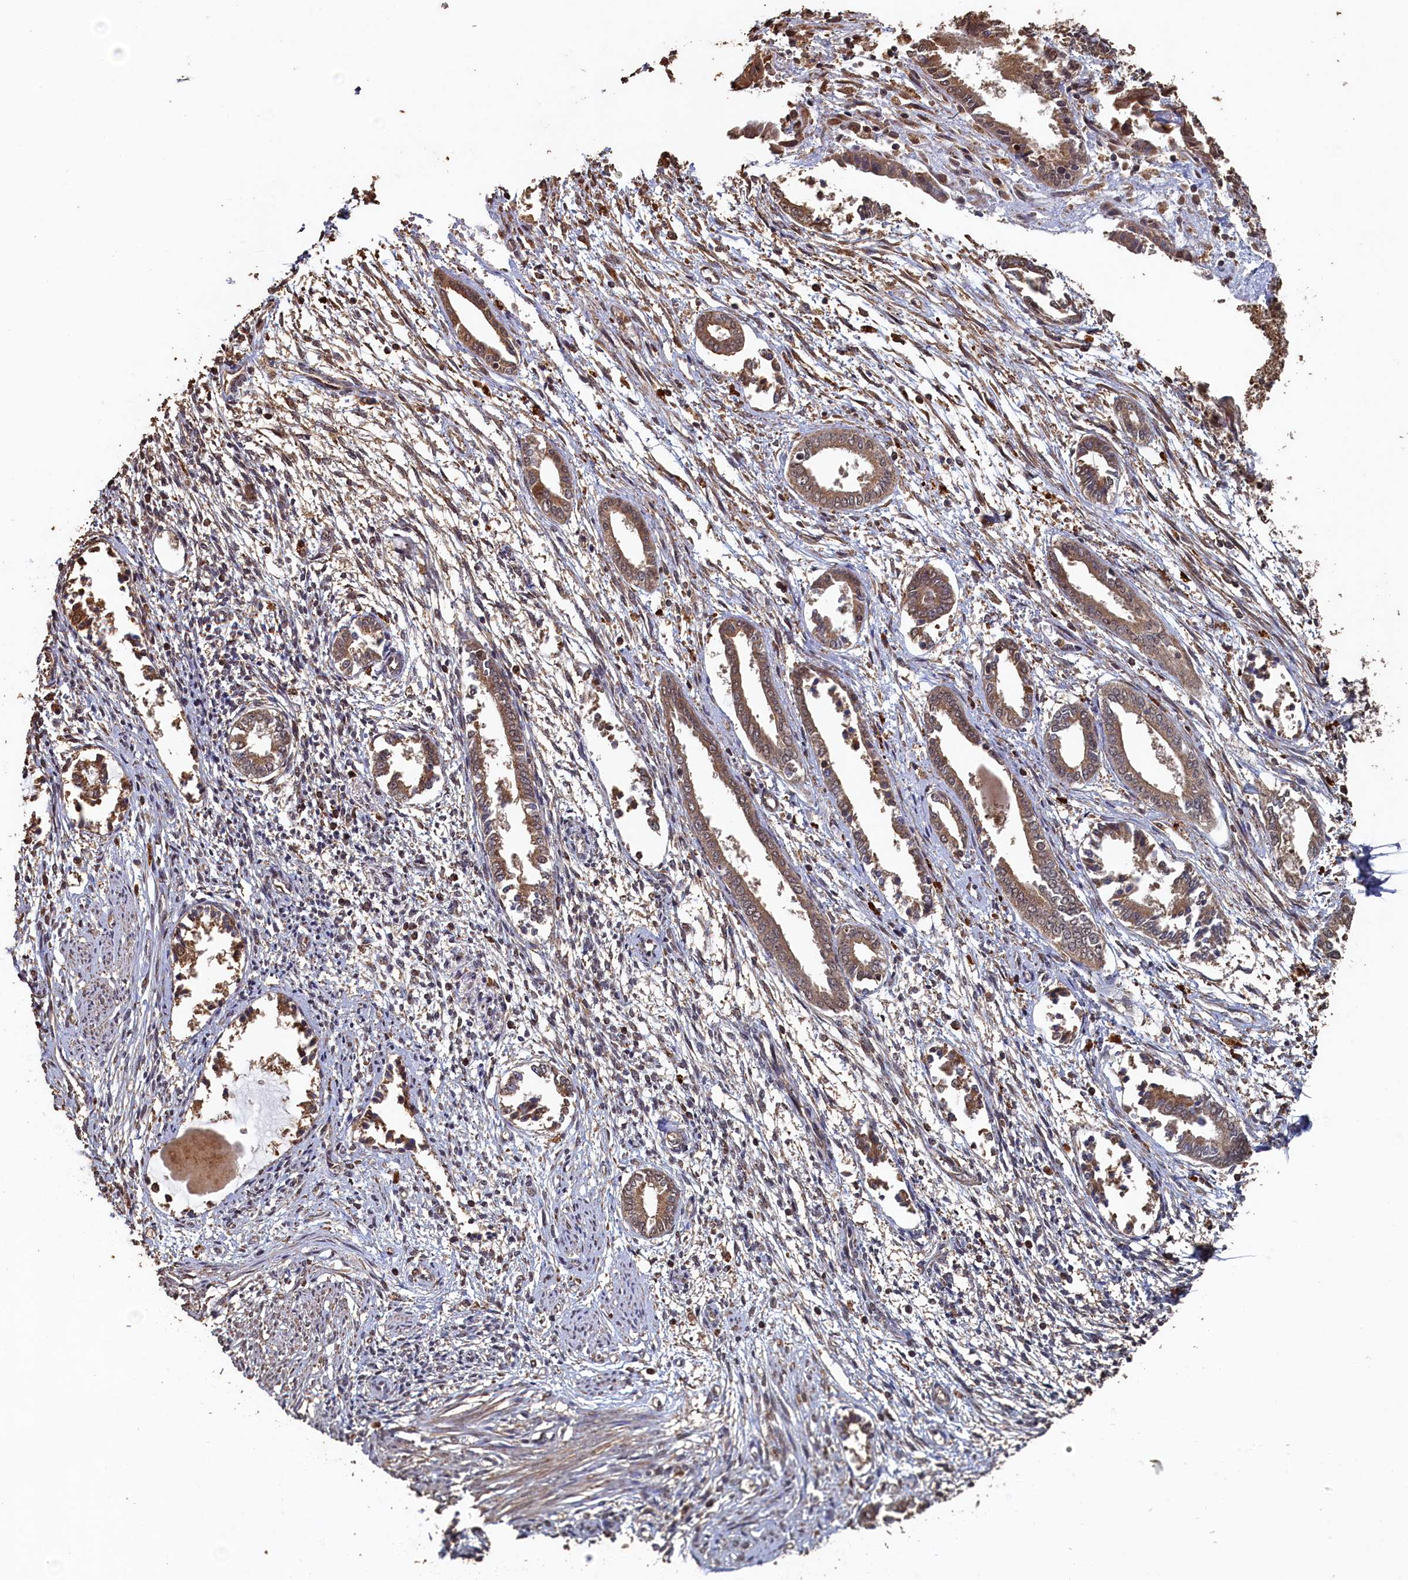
{"staining": {"intensity": "weak", "quantity": "<25%", "location": "cytoplasmic/membranous"}, "tissue": "endometrium", "cell_type": "Cells in endometrial stroma", "image_type": "normal", "snomed": [{"axis": "morphology", "description": "Normal tissue, NOS"}, {"axis": "topography", "description": "Endometrium"}], "caption": "Immunohistochemistry histopathology image of benign endometrium stained for a protein (brown), which shows no positivity in cells in endometrial stroma. (DAB immunohistochemistry (IHC), high magnification).", "gene": "PIGN", "patient": {"sex": "female", "age": 56}}